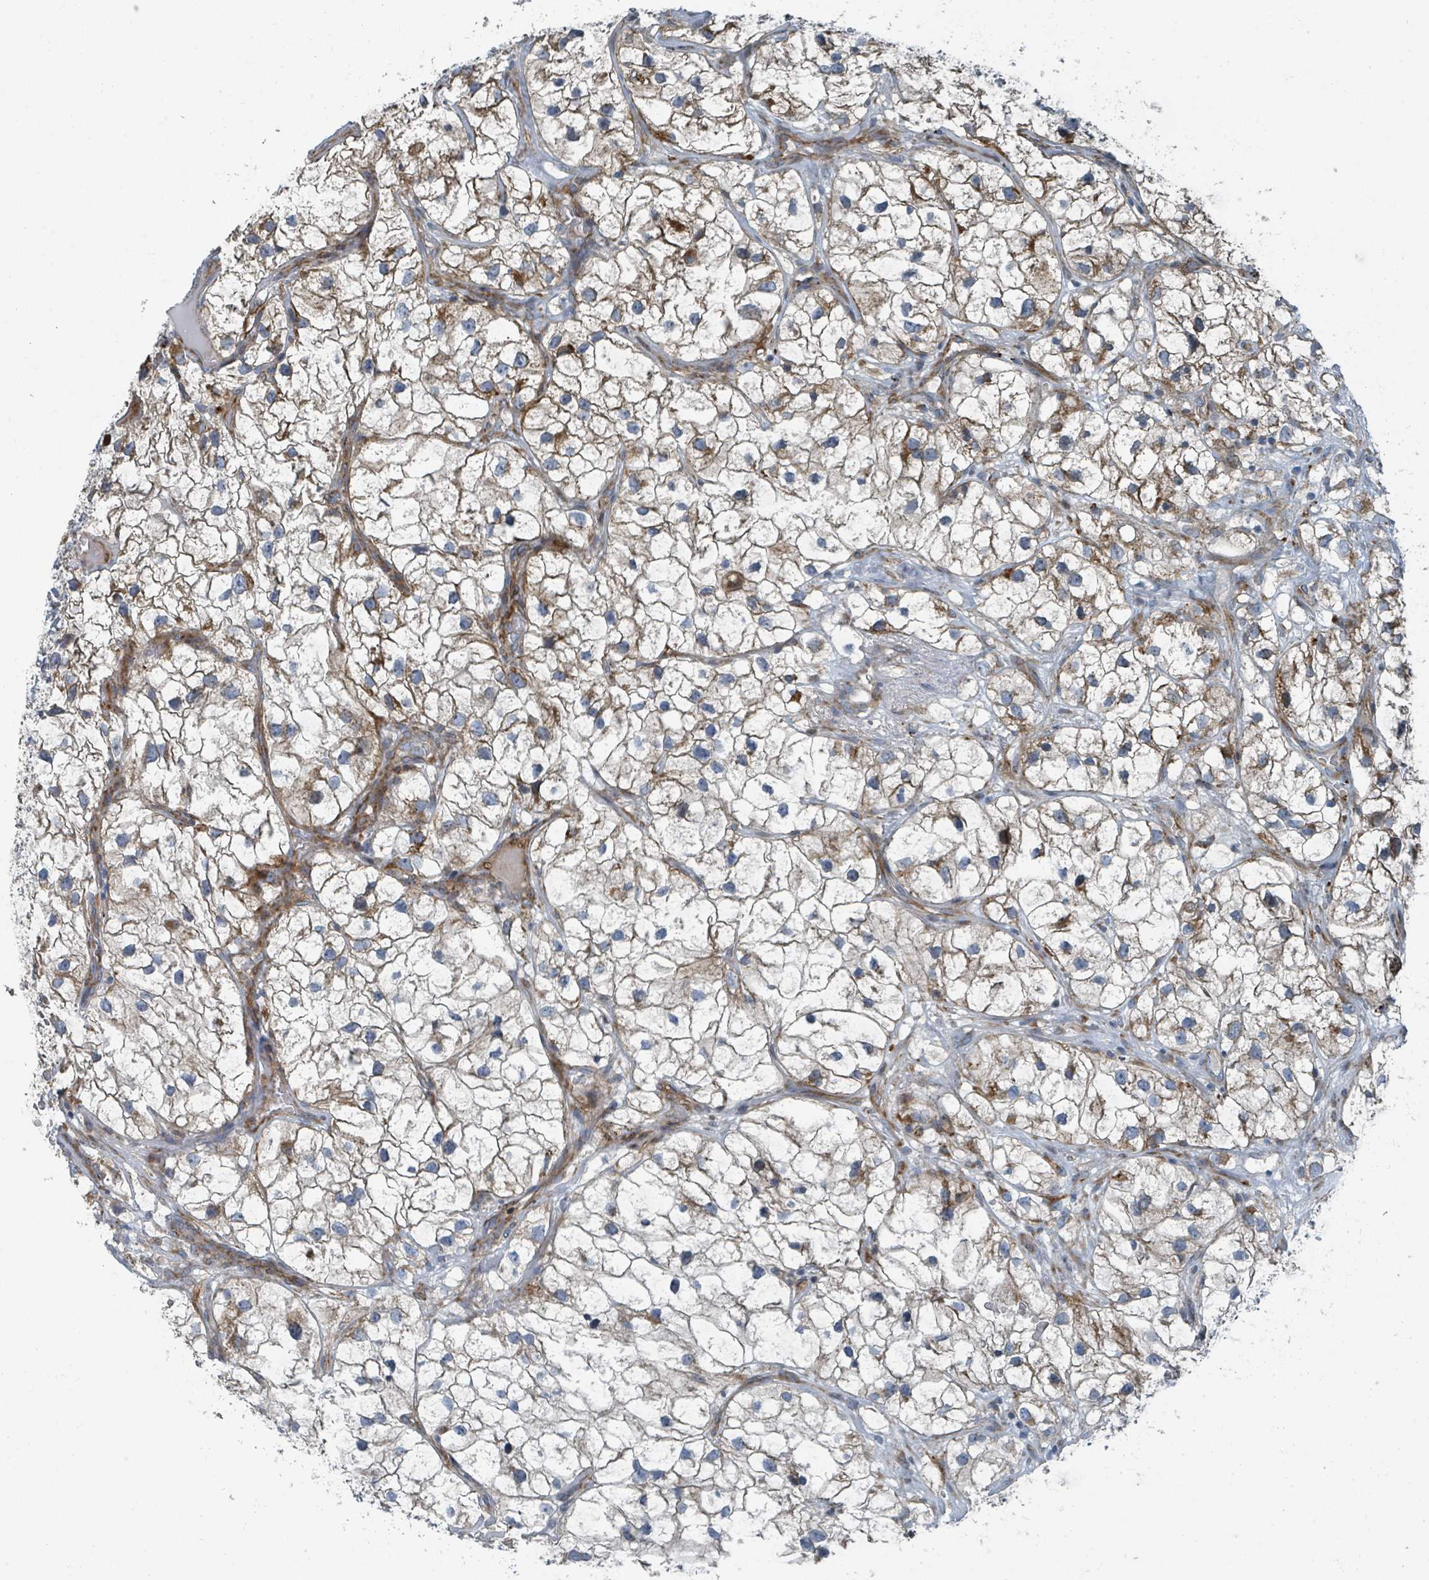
{"staining": {"intensity": "moderate", "quantity": "<25%", "location": "cytoplasmic/membranous"}, "tissue": "renal cancer", "cell_type": "Tumor cells", "image_type": "cancer", "snomed": [{"axis": "morphology", "description": "Adenocarcinoma, NOS"}, {"axis": "topography", "description": "Kidney"}], "caption": "IHC (DAB (3,3'-diaminobenzidine)) staining of human adenocarcinoma (renal) shows moderate cytoplasmic/membranous protein staining in approximately <25% of tumor cells. (IHC, brightfield microscopy, high magnification).", "gene": "DIPK2A", "patient": {"sex": "male", "age": 59}}